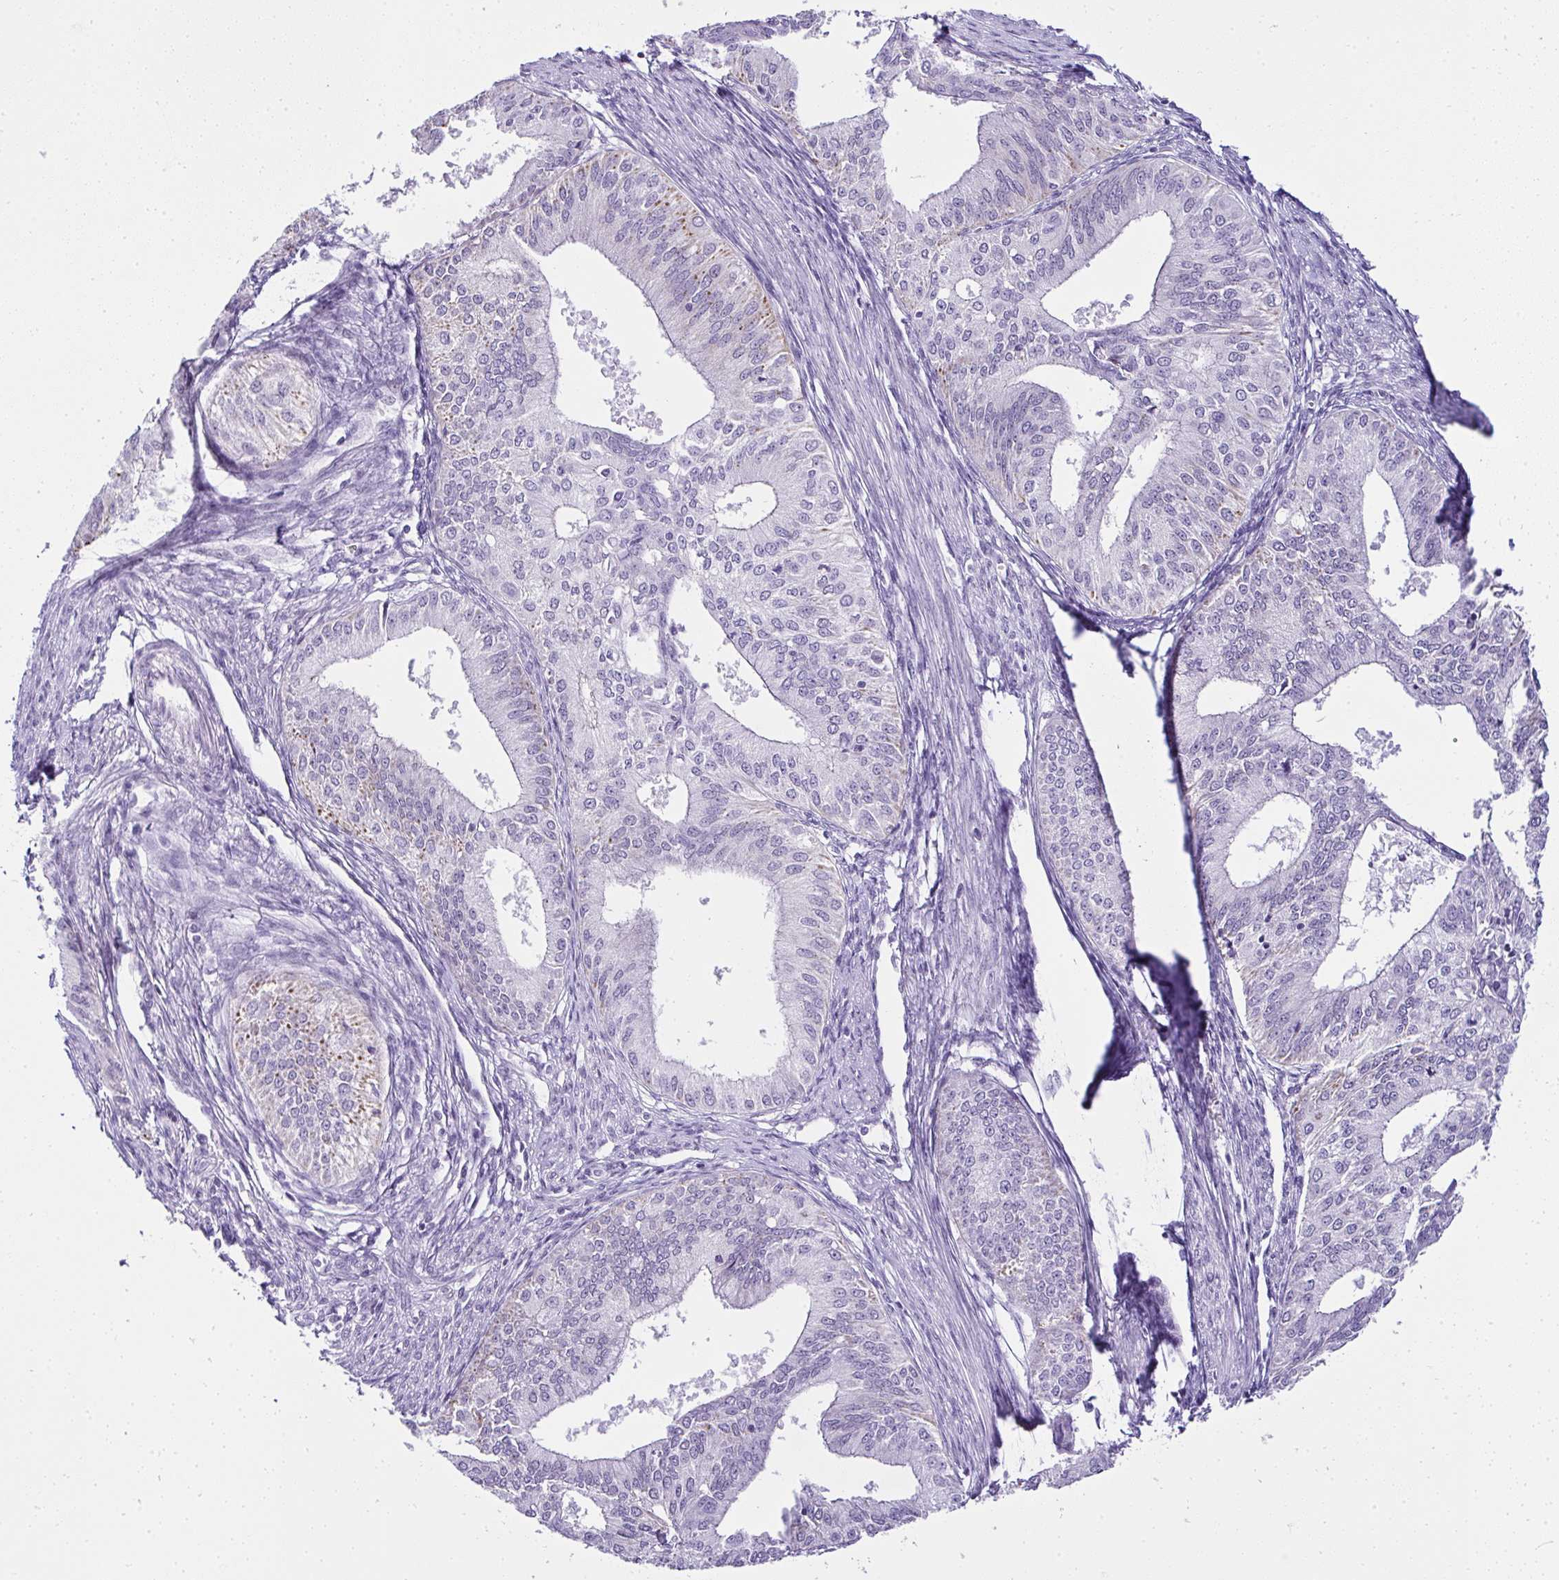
{"staining": {"intensity": "moderate", "quantity": "<25%", "location": "cytoplasmic/membranous"}, "tissue": "endometrial cancer", "cell_type": "Tumor cells", "image_type": "cancer", "snomed": [{"axis": "morphology", "description": "Adenocarcinoma, NOS"}, {"axis": "topography", "description": "Endometrium"}], "caption": "High-magnification brightfield microscopy of adenocarcinoma (endometrial) stained with DAB (3,3'-diaminobenzidine) (brown) and counterstained with hematoxylin (blue). tumor cells exhibit moderate cytoplasmic/membranous positivity is present in approximately<25% of cells.", "gene": "RNF183", "patient": {"sex": "female", "age": 50}}